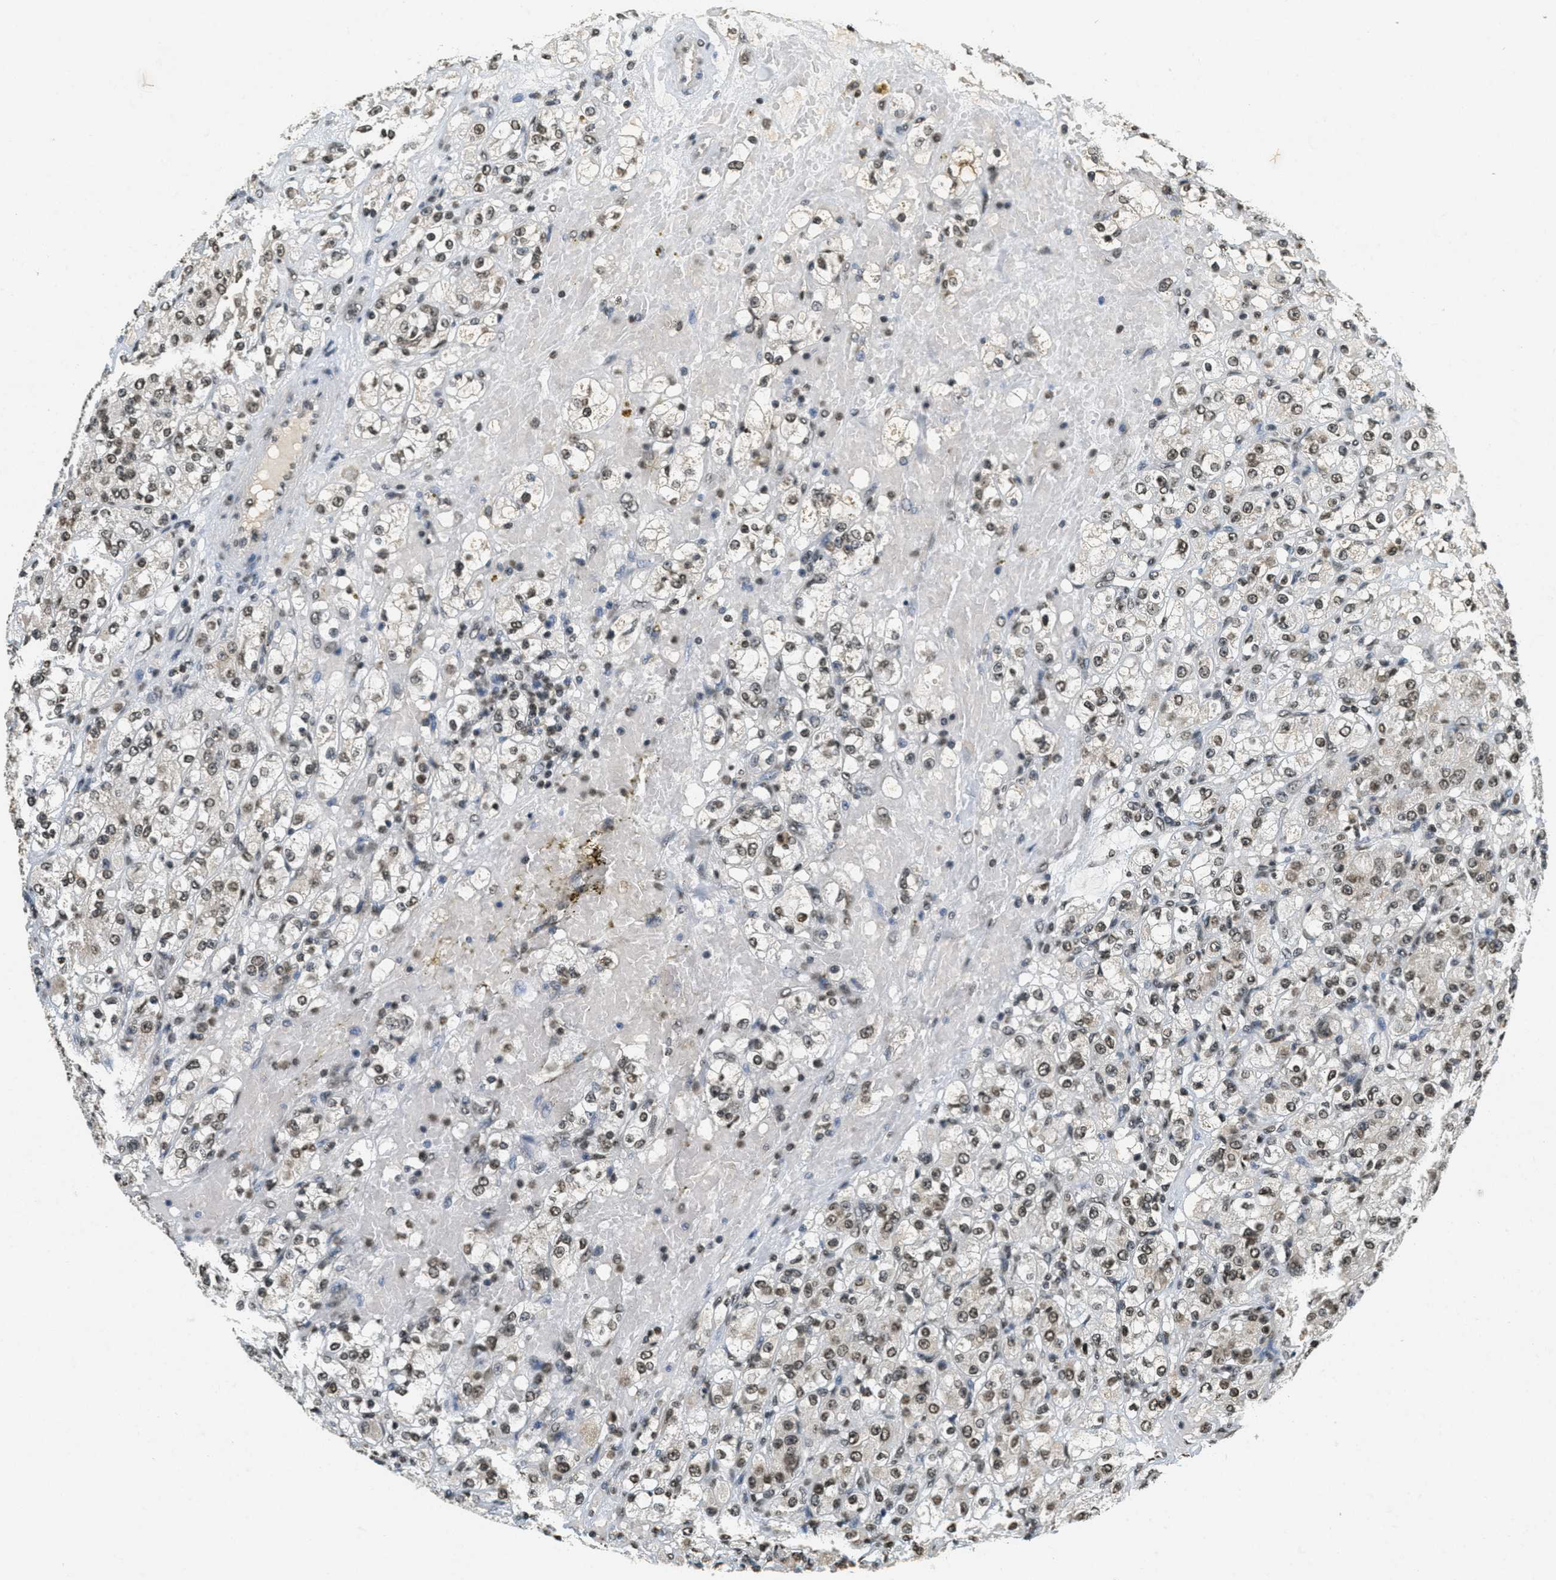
{"staining": {"intensity": "moderate", "quantity": ">75%", "location": "nuclear"}, "tissue": "renal cancer", "cell_type": "Tumor cells", "image_type": "cancer", "snomed": [{"axis": "morphology", "description": "Normal tissue, NOS"}, {"axis": "morphology", "description": "Adenocarcinoma, NOS"}, {"axis": "topography", "description": "Kidney"}], "caption": "Human adenocarcinoma (renal) stained with a brown dye displays moderate nuclear positive positivity in about >75% of tumor cells.", "gene": "LDB2", "patient": {"sex": "male", "age": 61}}